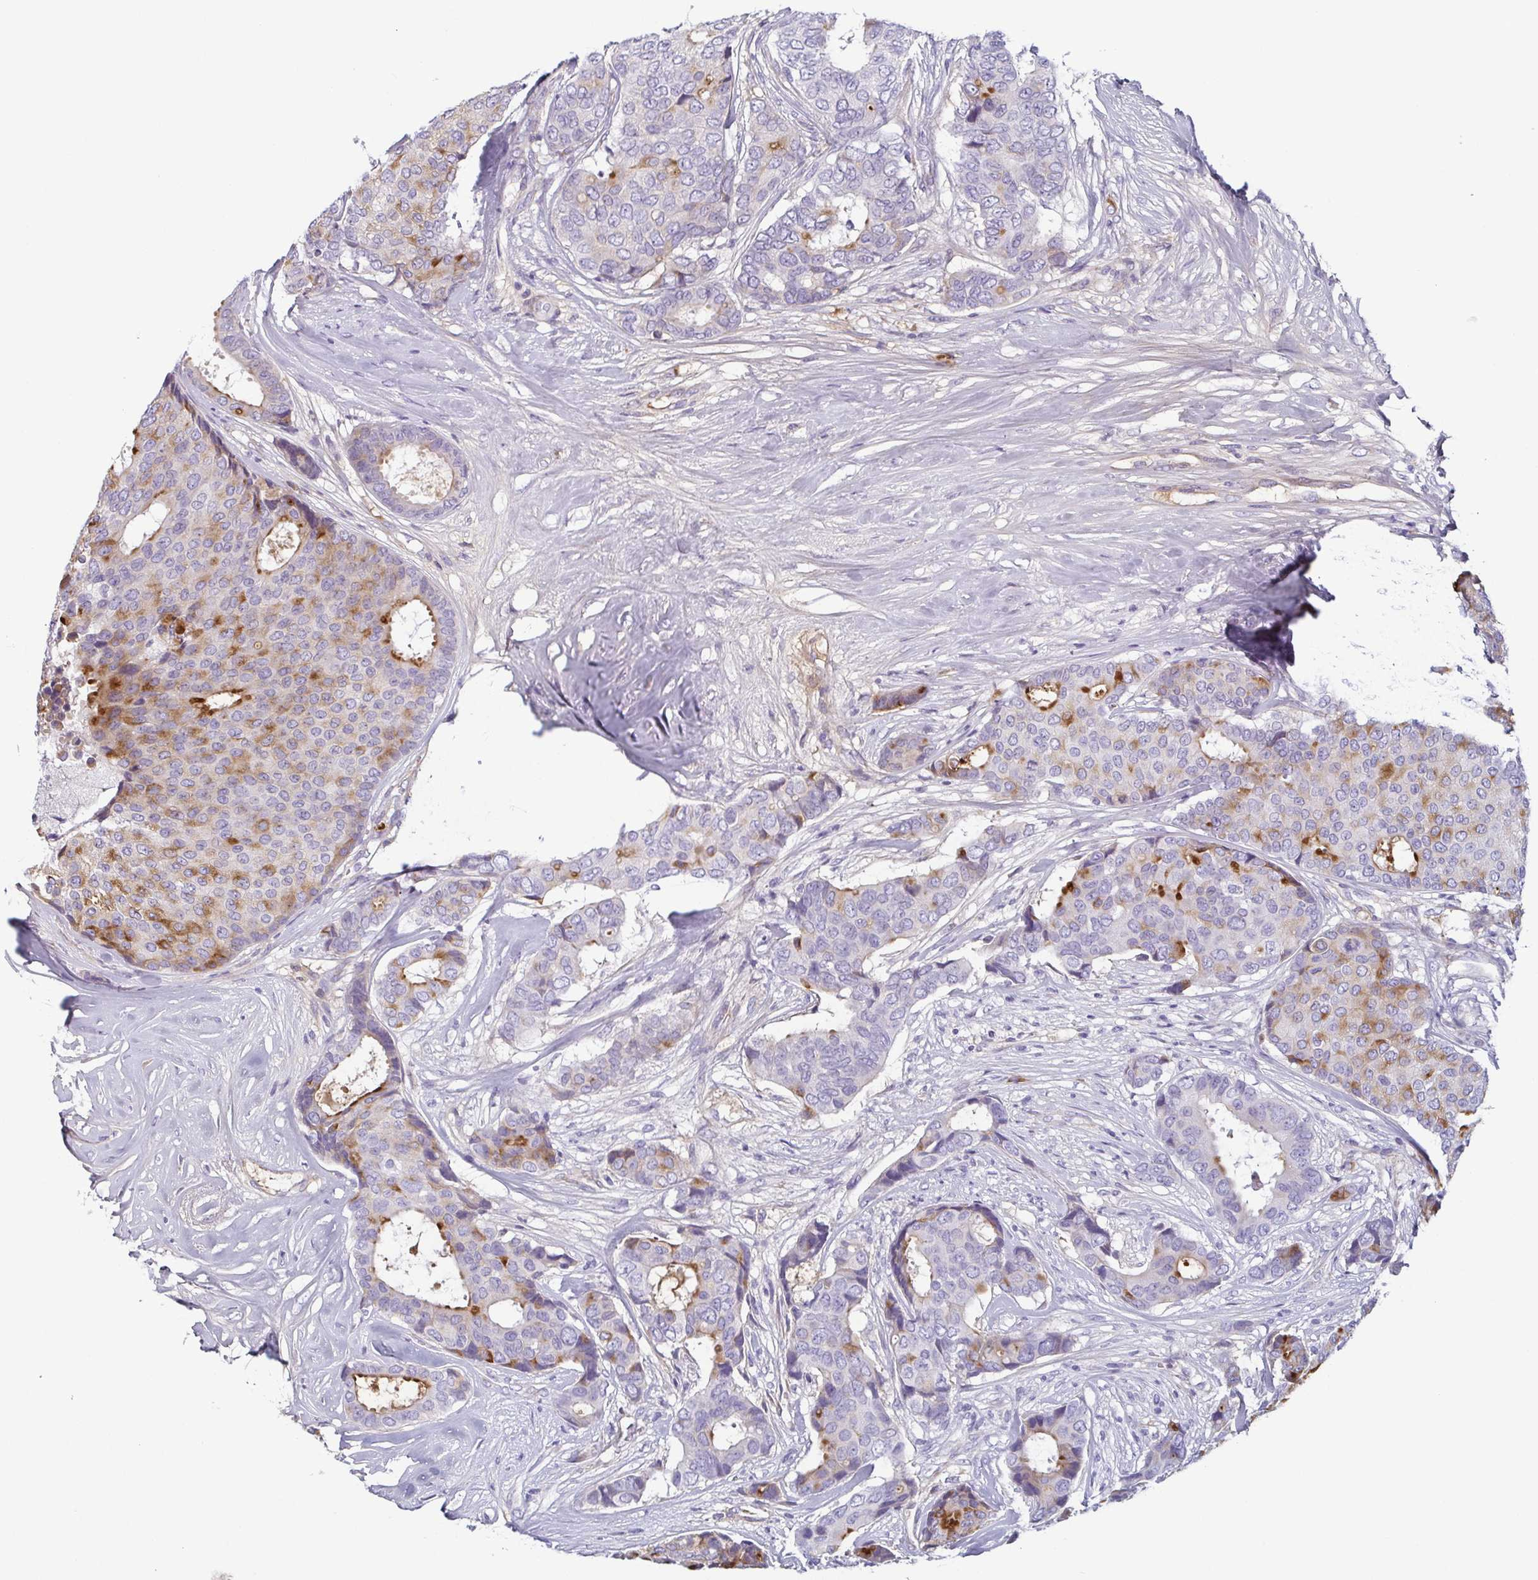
{"staining": {"intensity": "moderate", "quantity": "<25%", "location": "cytoplasmic/membranous,nuclear"}, "tissue": "breast cancer", "cell_type": "Tumor cells", "image_type": "cancer", "snomed": [{"axis": "morphology", "description": "Duct carcinoma"}, {"axis": "topography", "description": "Breast"}], "caption": "Moderate cytoplasmic/membranous and nuclear expression for a protein is identified in approximately <25% of tumor cells of breast cancer (intraductal carcinoma) using IHC.", "gene": "ECM1", "patient": {"sex": "female", "age": 75}}